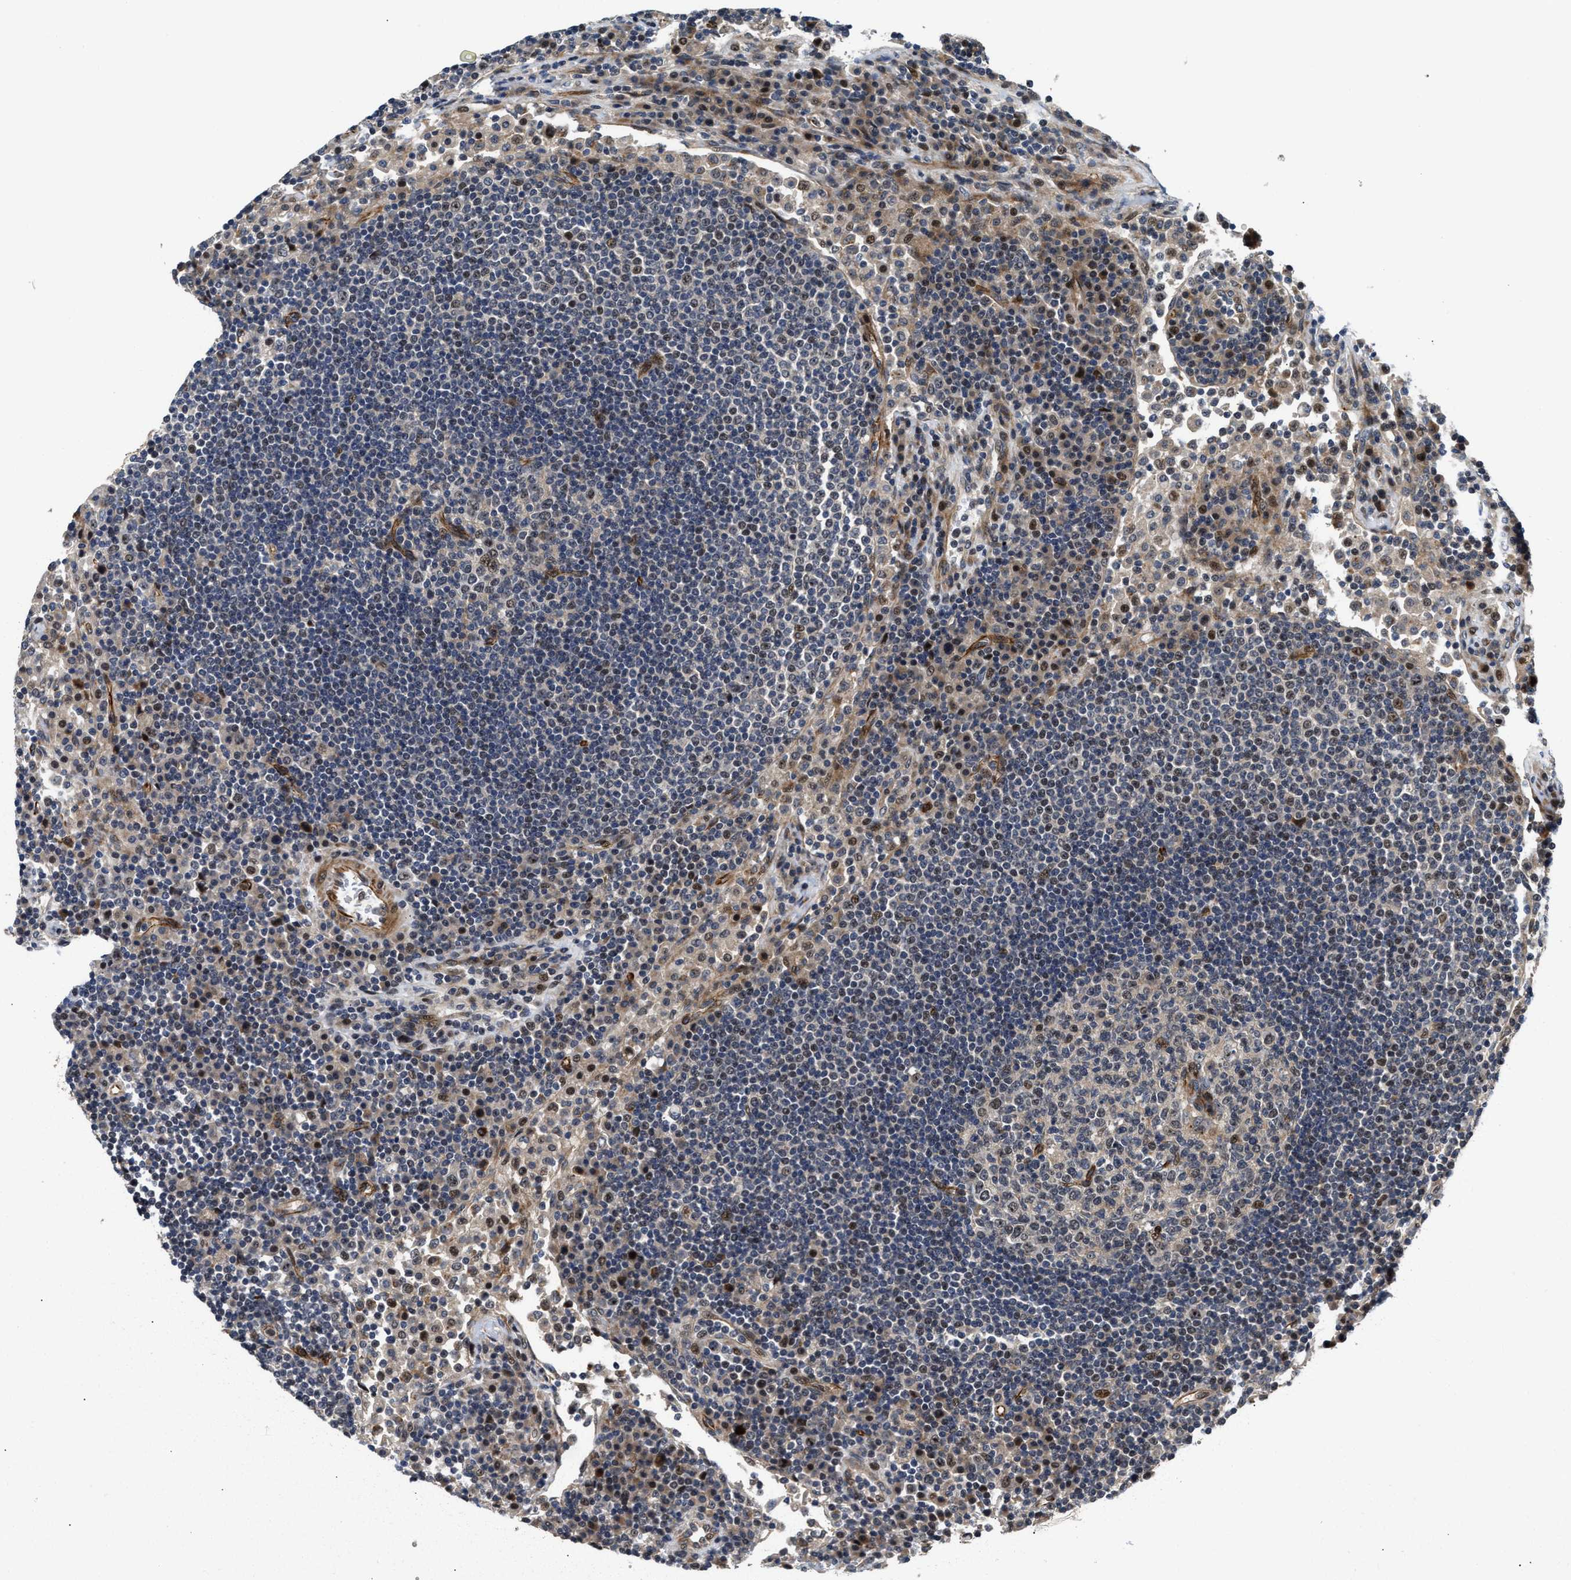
{"staining": {"intensity": "weak", "quantity": "25%-75%", "location": "nuclear"}, "tissue": "lymph node", "cell_type": "Germinal center cells", "image_type": "normal", "snomed": [{"axis": "morphology", "description": "Normal tissue, NOS"}, {"axis": "topography", "description": "Lymph node"}], "caption": "Protein staining demonstrates weak nuclear expression in about 25%-75% of germinal center cells in benign lymph node.", "gene": "ALDH3A2", "patient": {"sex": "female", "age": 53}}